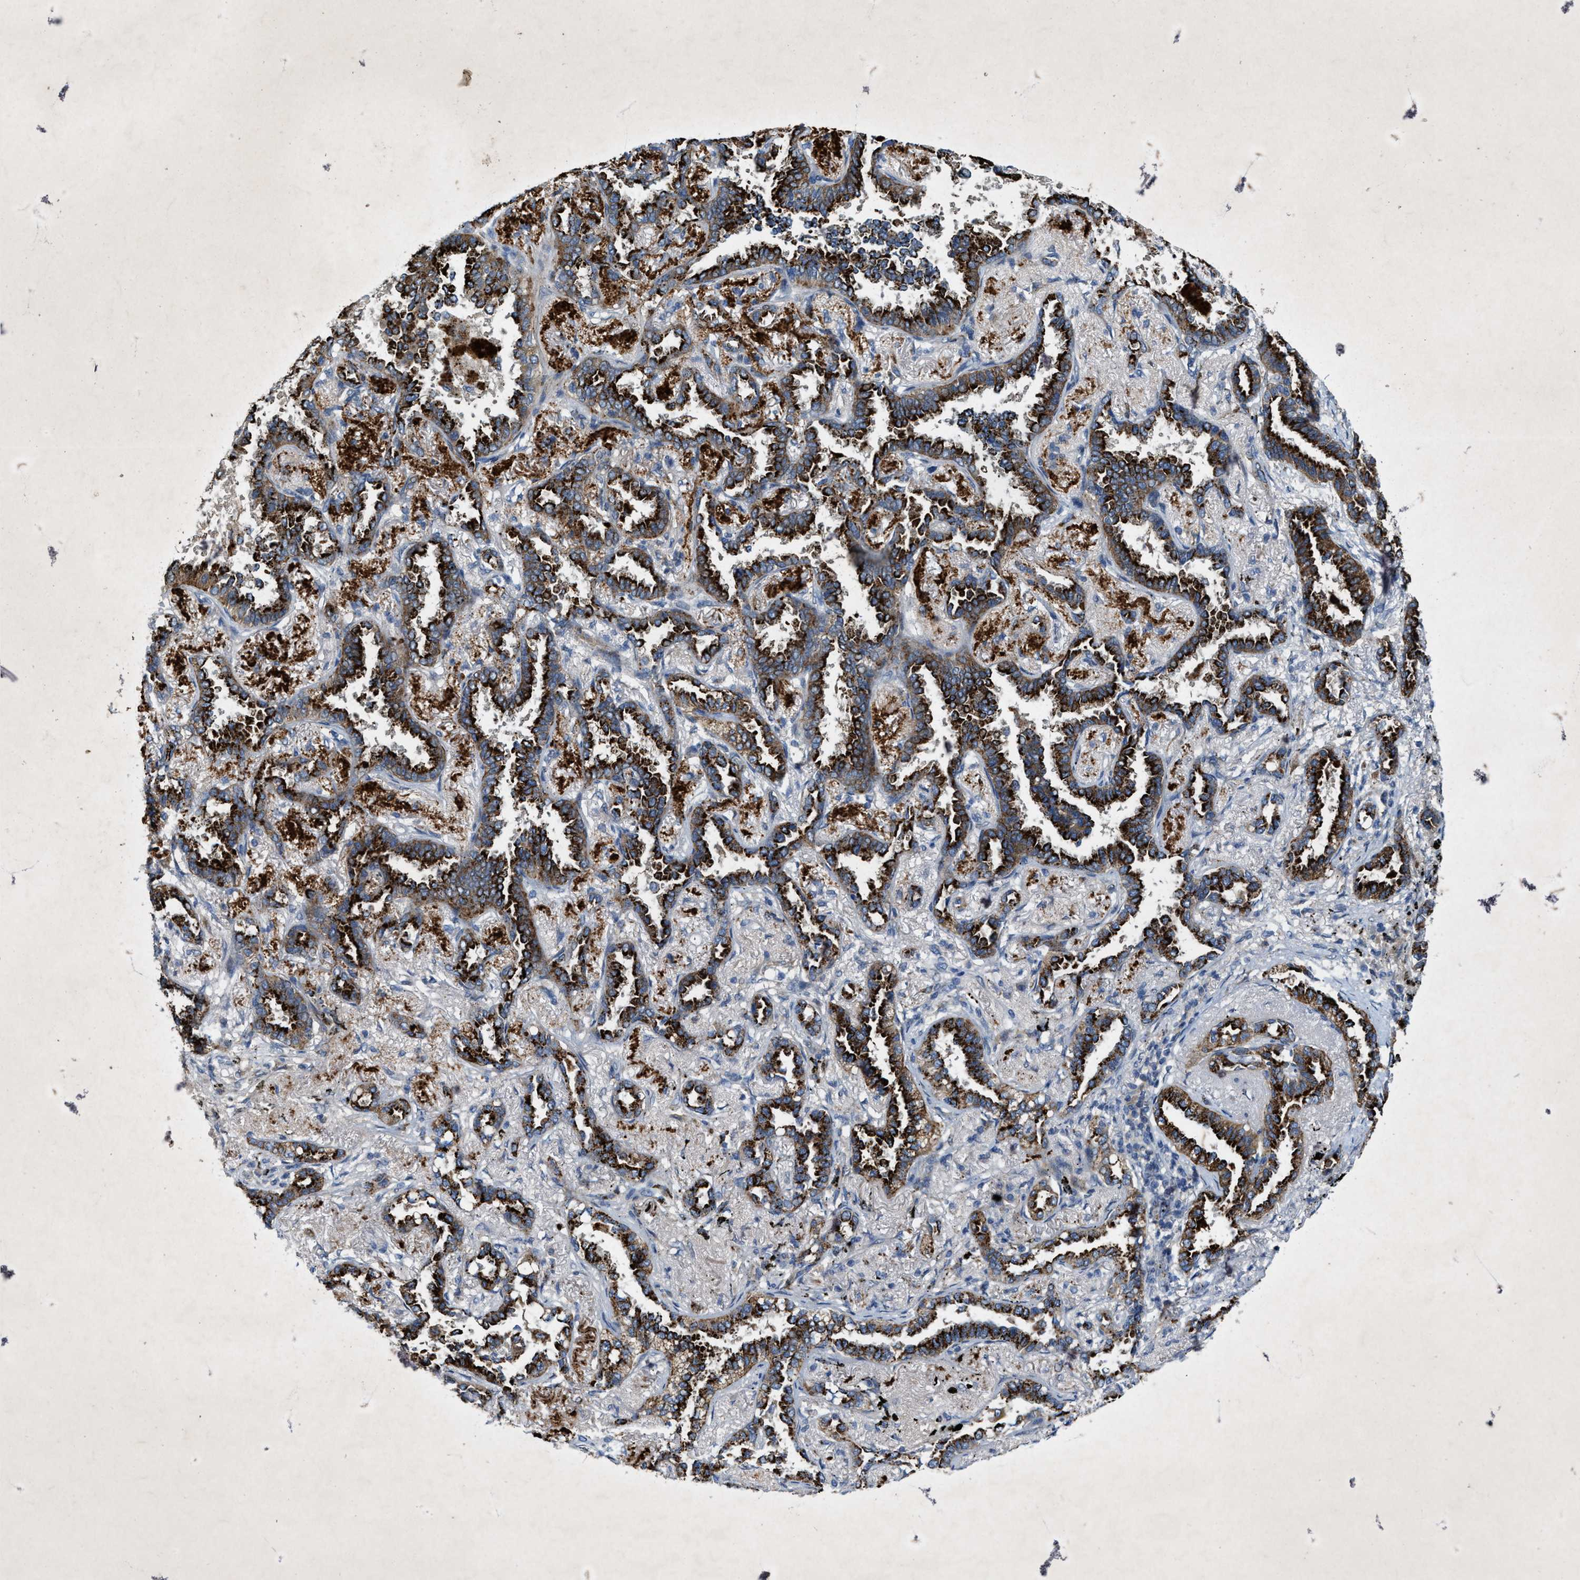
{"staining": {"intensity": "strong", "quantity": ">75%", "location": "cytoplasmic/membranous"}, "tissue": "lung cancer", "cell_type": "Tumor cells", "image_type": "cancer", "snomed": [{"axis": "morphology", "description": "Adenocarcinoma, NOS"}, {"axis": "topography", "description": "Lung"}], "caption": "Protein positivity by immunohistochemistry shows strong cytoplasmic/membranous positivity in approximately >75% of tumor cells in lung cancer (adenocarcinoma).", "gene": "URGCP", "patient": {"sex": "male", "age": 59}}